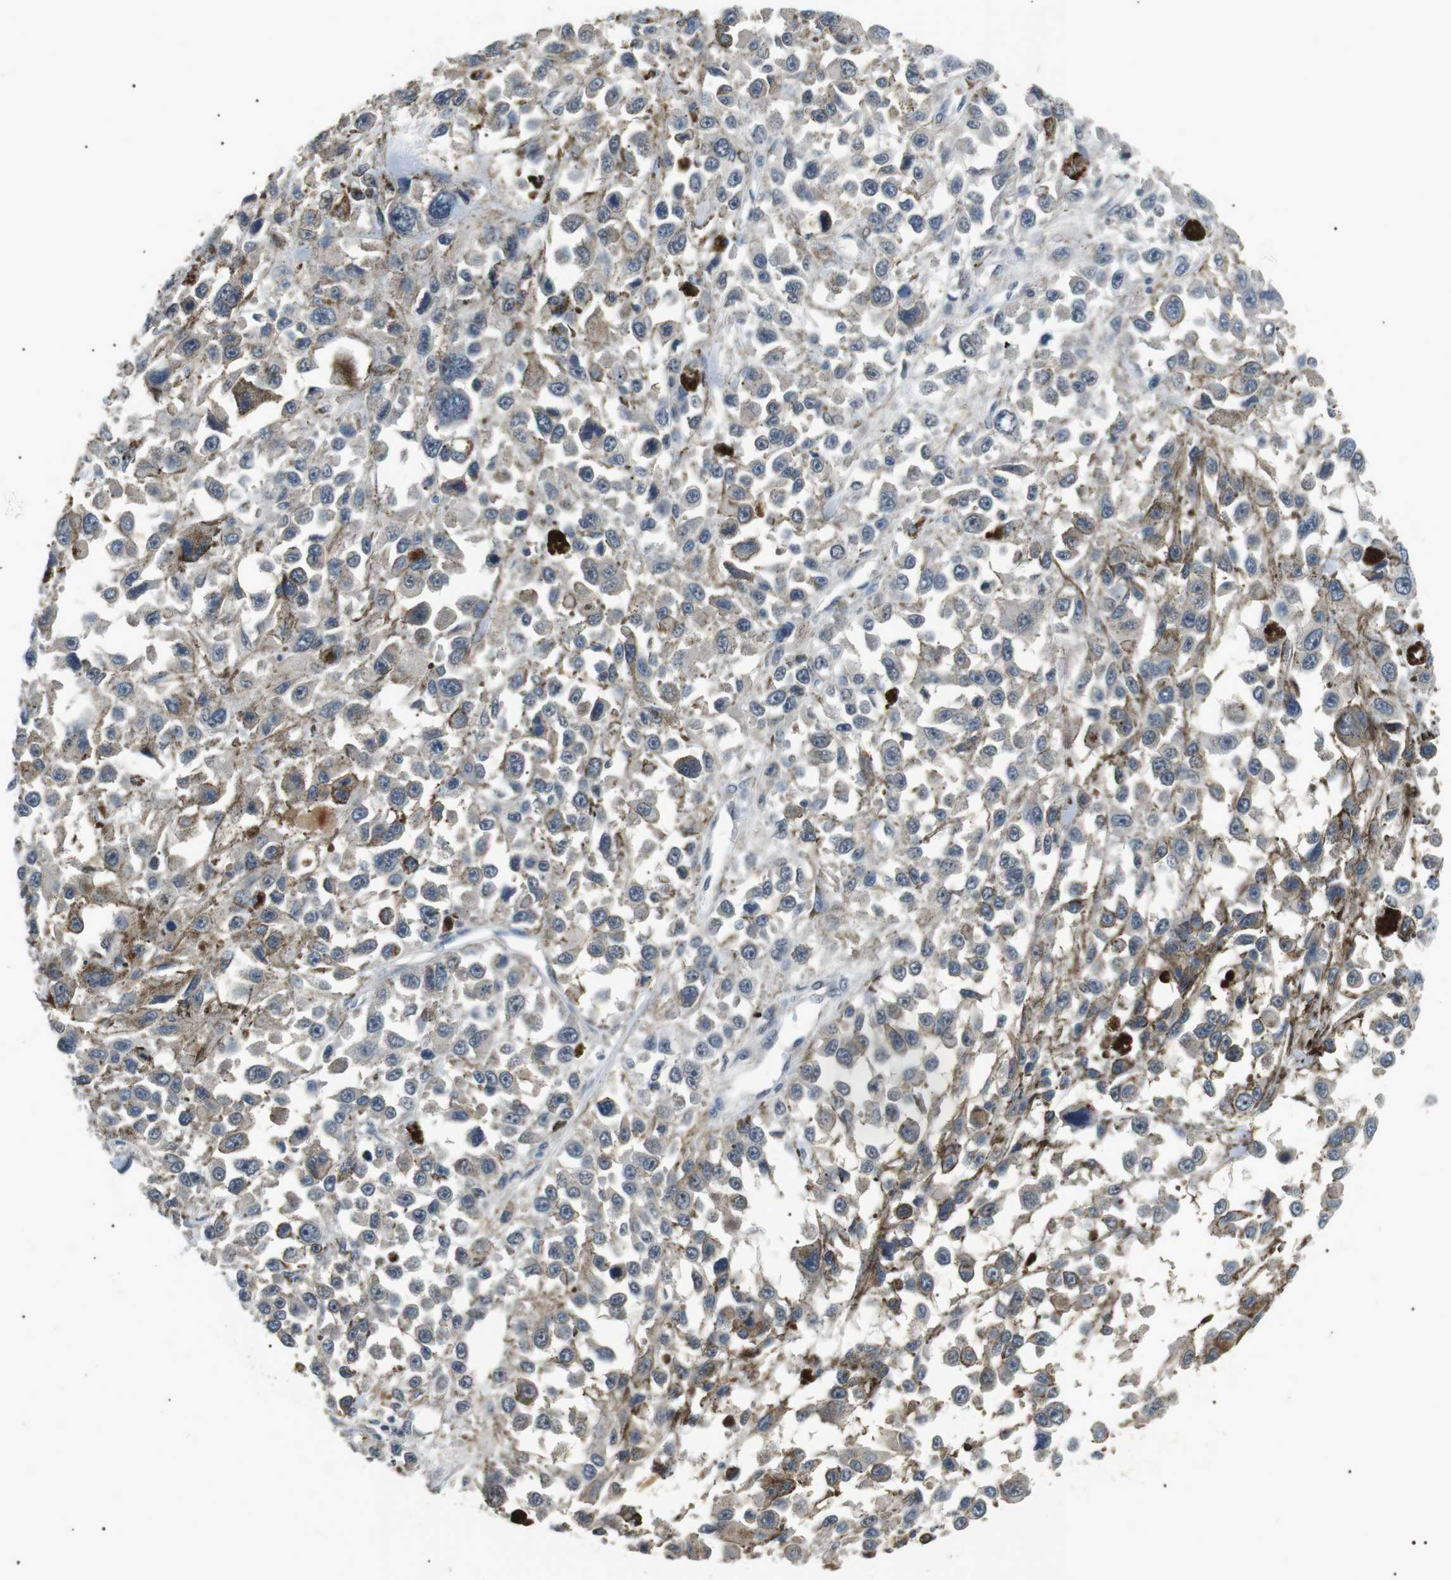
{"staining": {"intensity": "negative", "quantity": "none", "location": "none"}, "tissue": "melanoma", "cell_type": "Tumor cells", "image_type": "cancer", "snomed": [{"axis": "morphology", "description": "Malignant melanoma, Metastatic site"}, {"axis": "topography", "description": "Lymph node"}], "caption": "Protein analysis of malignant melanoma (metastatic site) reveals no significant staining in tumor cells. Nuclei are stained in blue.", "gene": "HSPA13", "patient": {"sex": "male", "age": 59}}